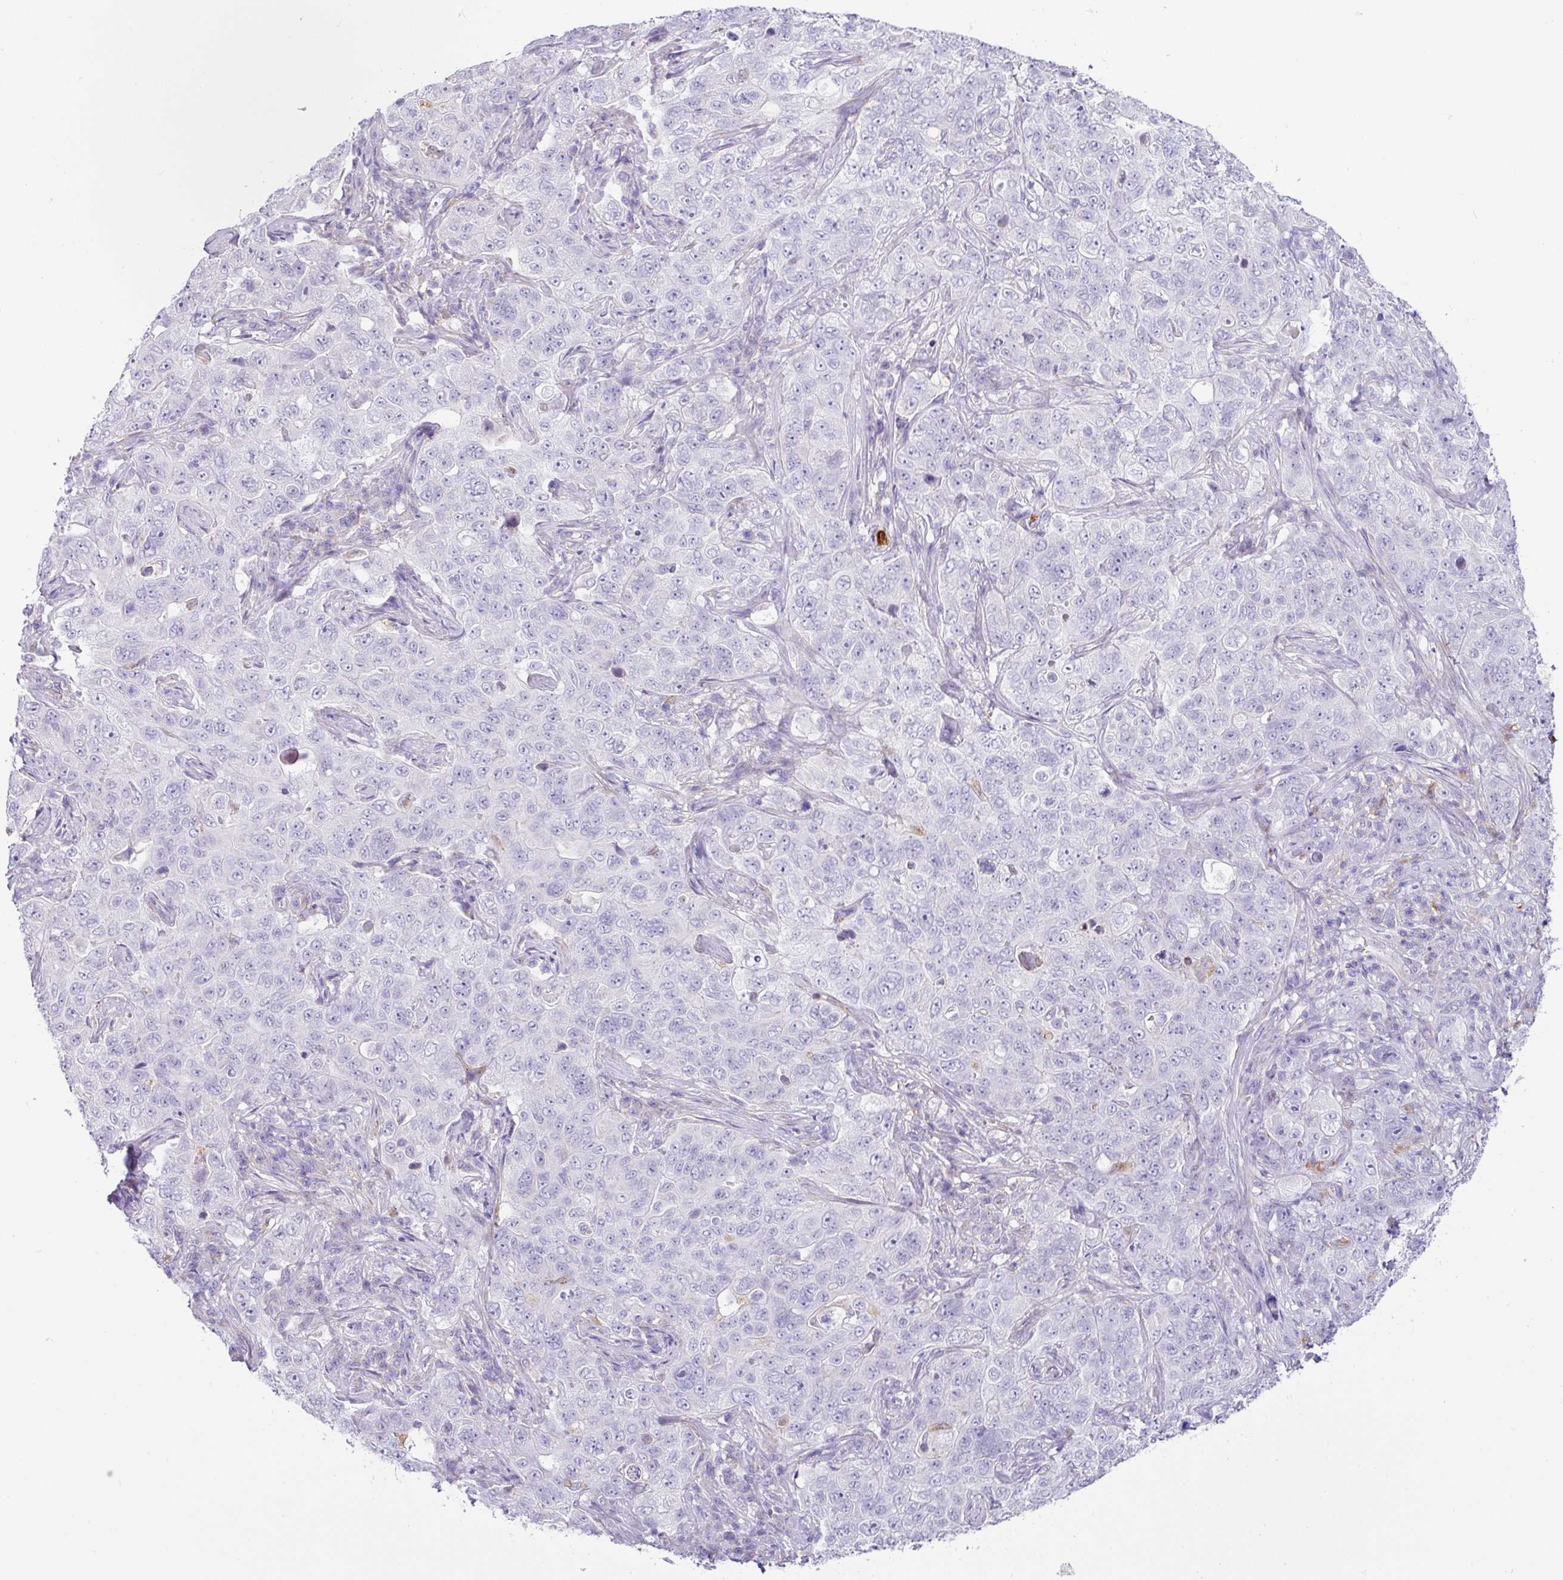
{"staining": {"intensity": "negative", "quantity": "none", "location": "none"}, "tissue": "pancreatic cancer", "cell_type": "Tumor cells", "image_type": "cancer", "snomed": [{"axis": "morphology", "description": "Adenocarcinoma, NOS"}, {"axis": "topography", "description": "Pancreas"}], "caption": "Pancreatic adenocarcinoma stained for a protein using IHC demonstrates no positivity tumor cells.", "gene": "SH2D3C", "patient": {"sex": "male", "age": 68}}